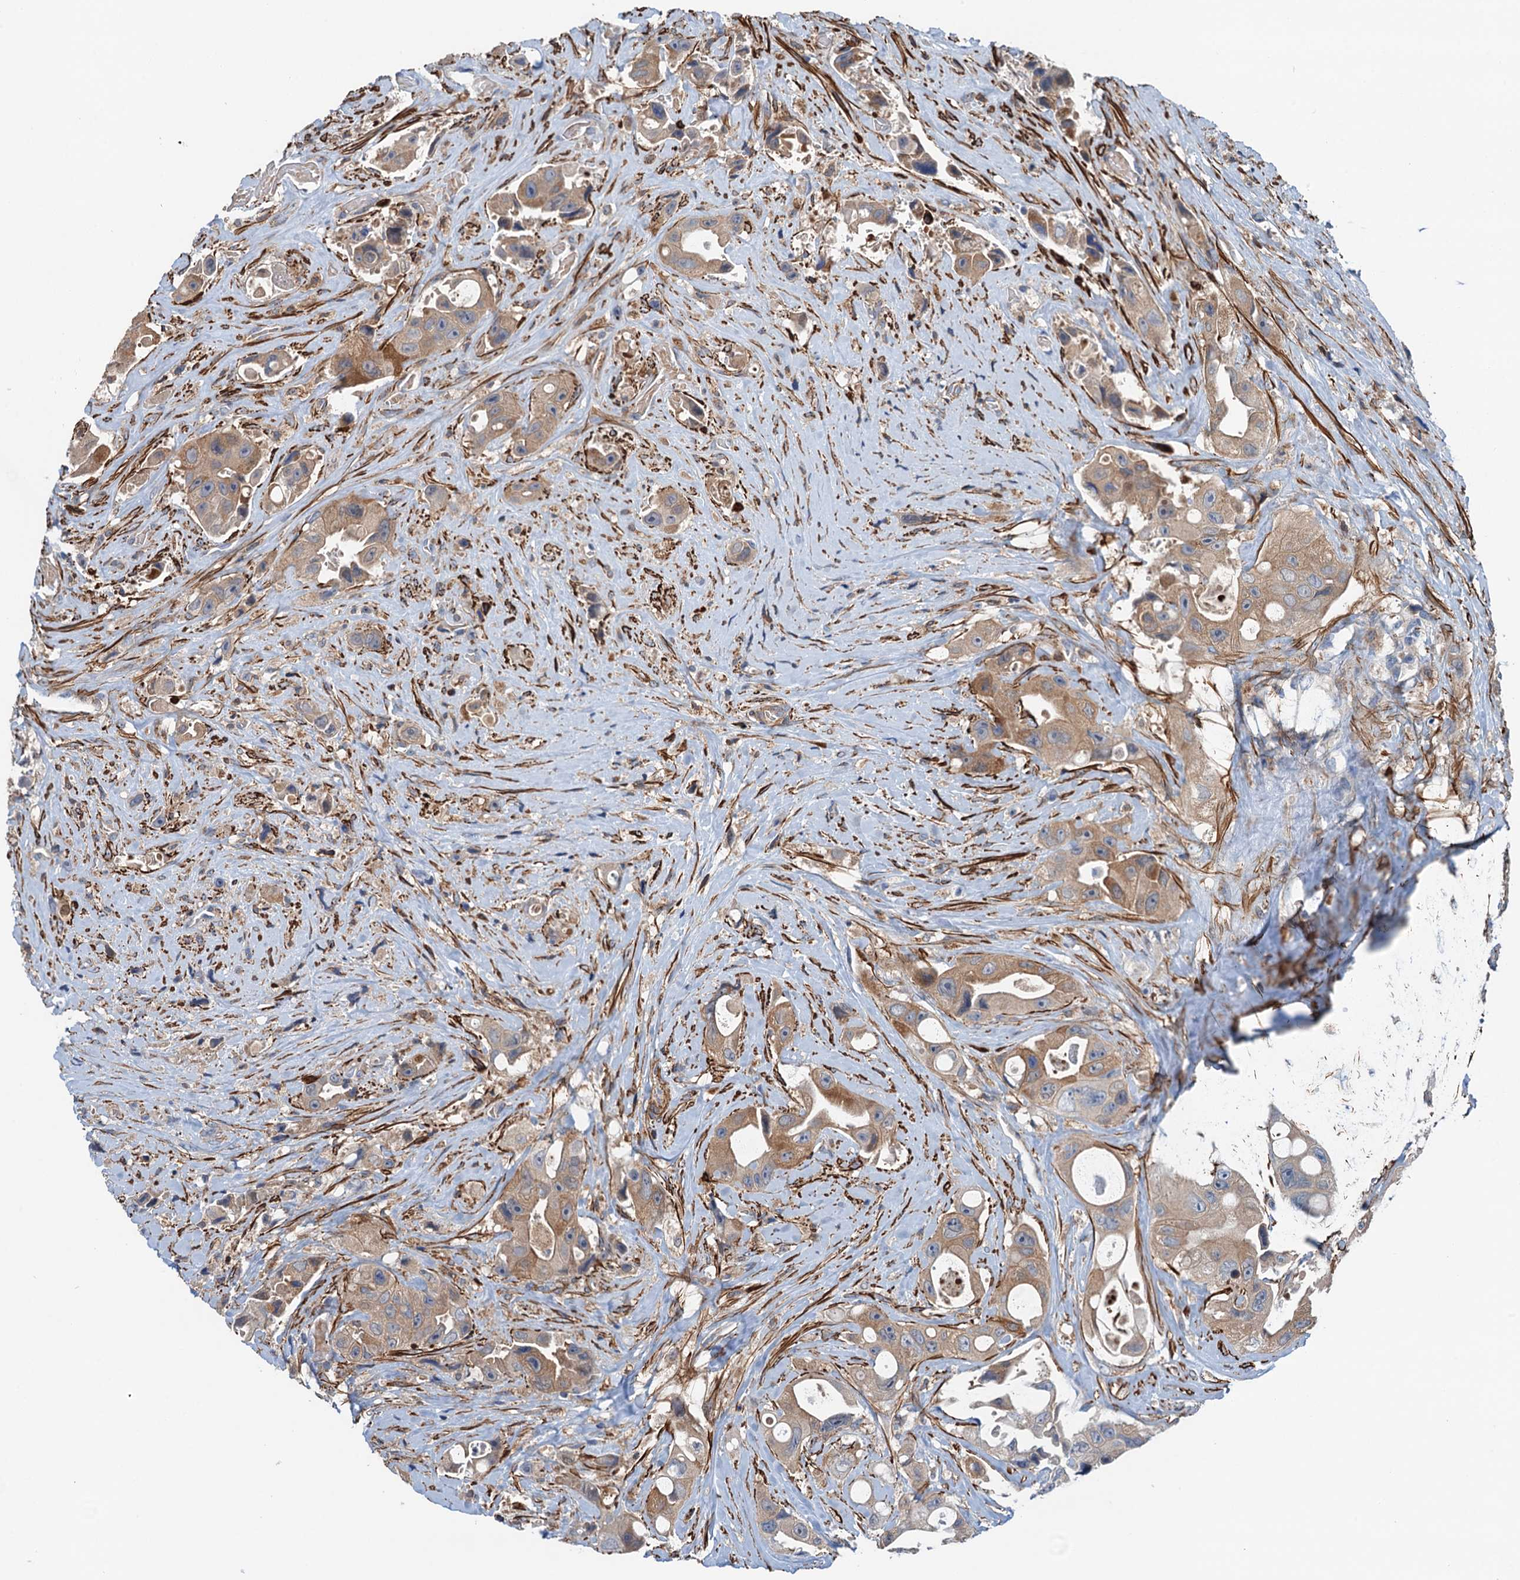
{"staining": {"intensity": "moderate", "quantity": ">75%", "location": "cytoplasmic/membranous"}, "tissue": "colorectal cancer", "cell_type": "Tumor cells", "image_type": "cancer", "snomed": [{"axis": "morphology", "description": "Adenocarcinoma, NOS"}, {"axis": "topography", "description": "Colon"}], "caption": "Protein staining of adenocarcinoma (colorectal) tissue displays moderate cytoplasmic/membranous expression in approximately >75% of tumor cells. Immunohistochemistry stains the protein of interest in brown and the nuclei are stained blue.", "gene": "CSTPP1", "patient": {"sex": "female", "age": 46}}